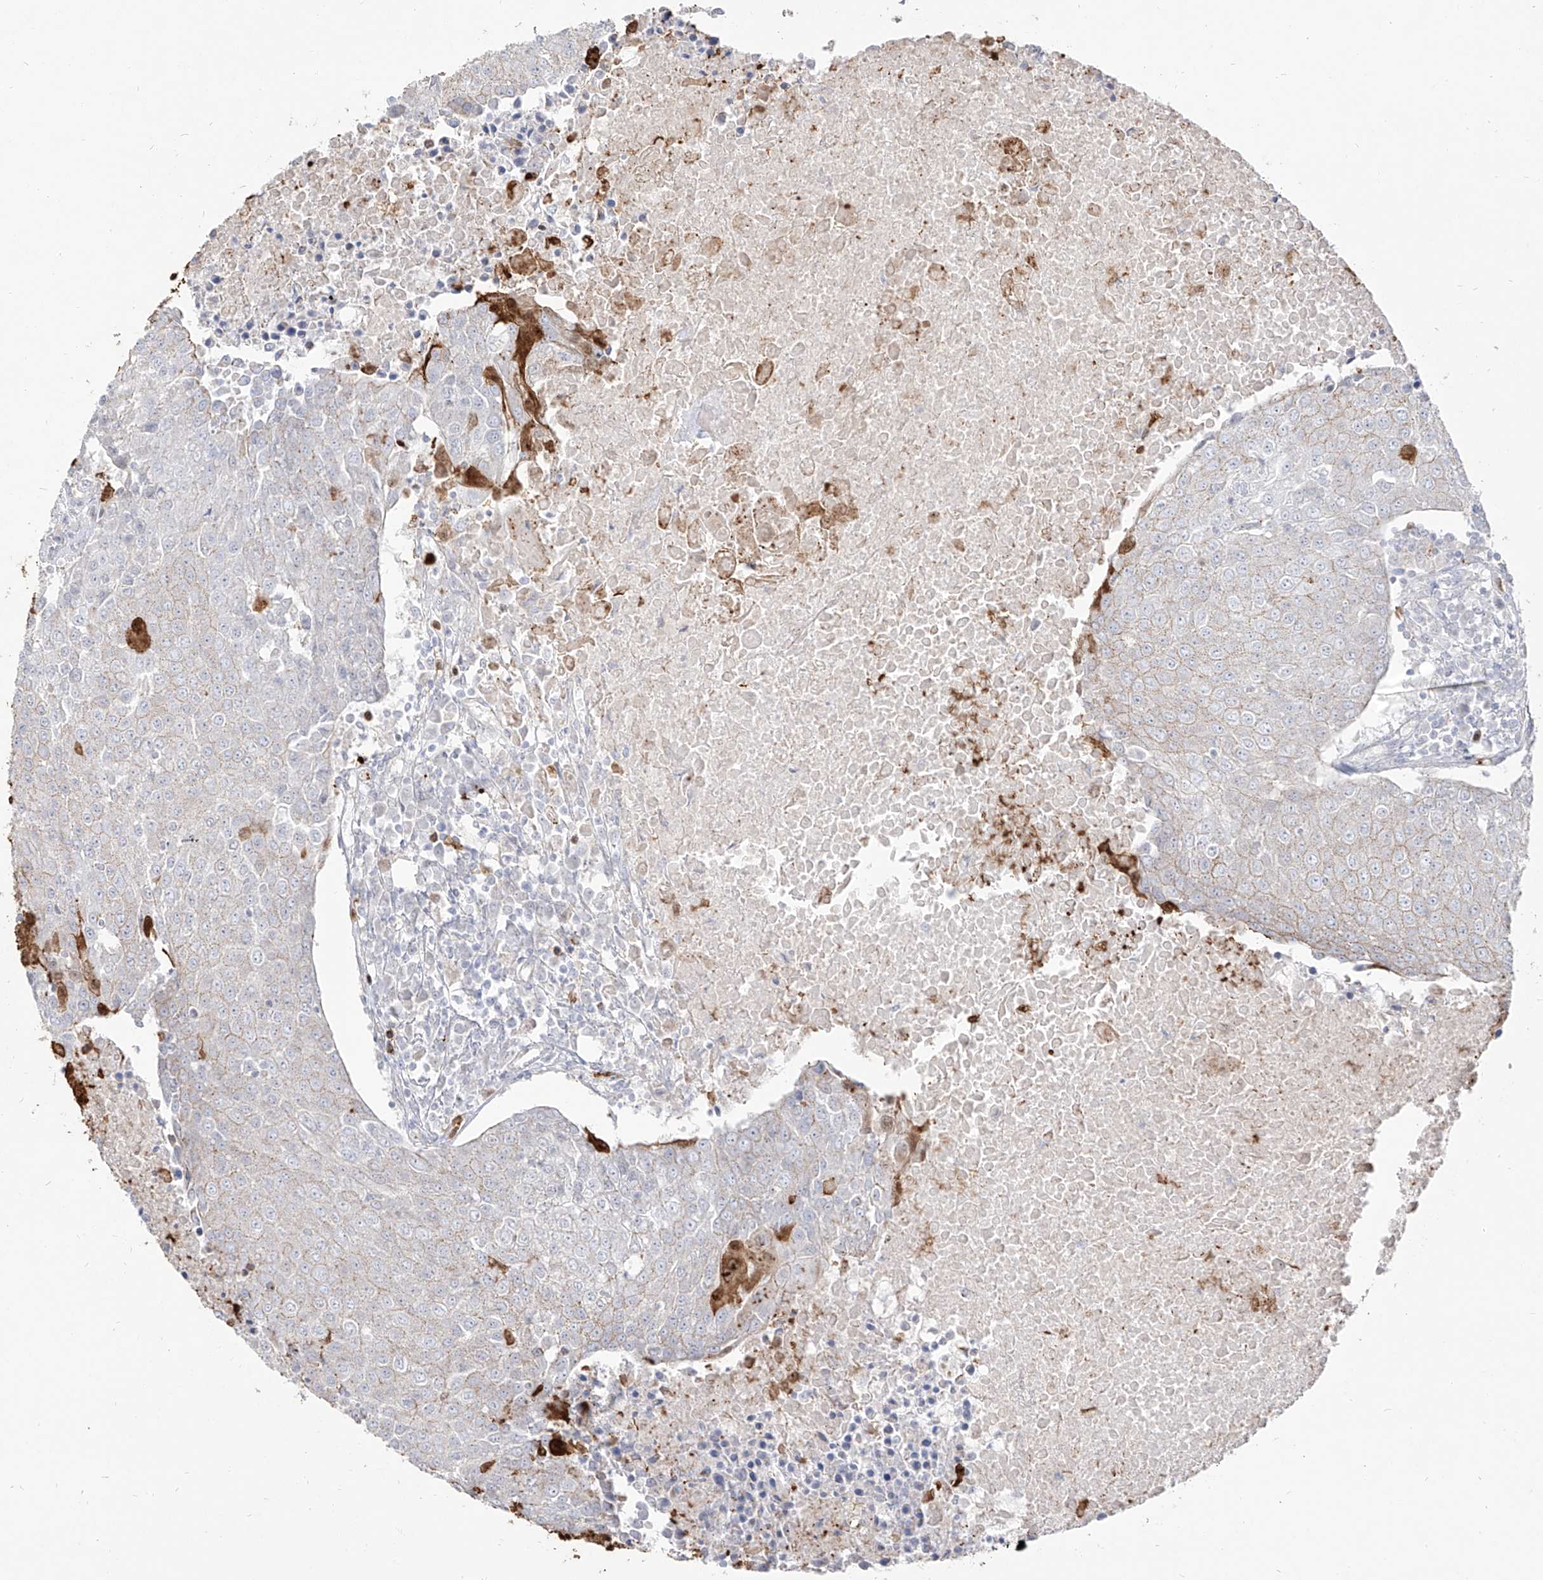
{"staining": {"intensity": "moderate", "quantity": "<25%", "location": "cytoplasmic/membranous,nuclear"}, "tissue": "urothelial cancer", "cell_type": "Tumor cells", "image_type": "cancer", "snomed": [{"axis": "morphology", "description": "Urothelial carcinoma, High grade"}, {"axis": "topography", "description": "Urinary bladder"}], "caption": "Immunohistochemical staining of urothelial carcinoma (high-grade) reveals low levels of moderate cytoplasmic/membranous and nuclear protein positivity in approximately <25% of tumor cells.", "gene": "ZNF227", "patient": {"sex": "female", "age": 85}}